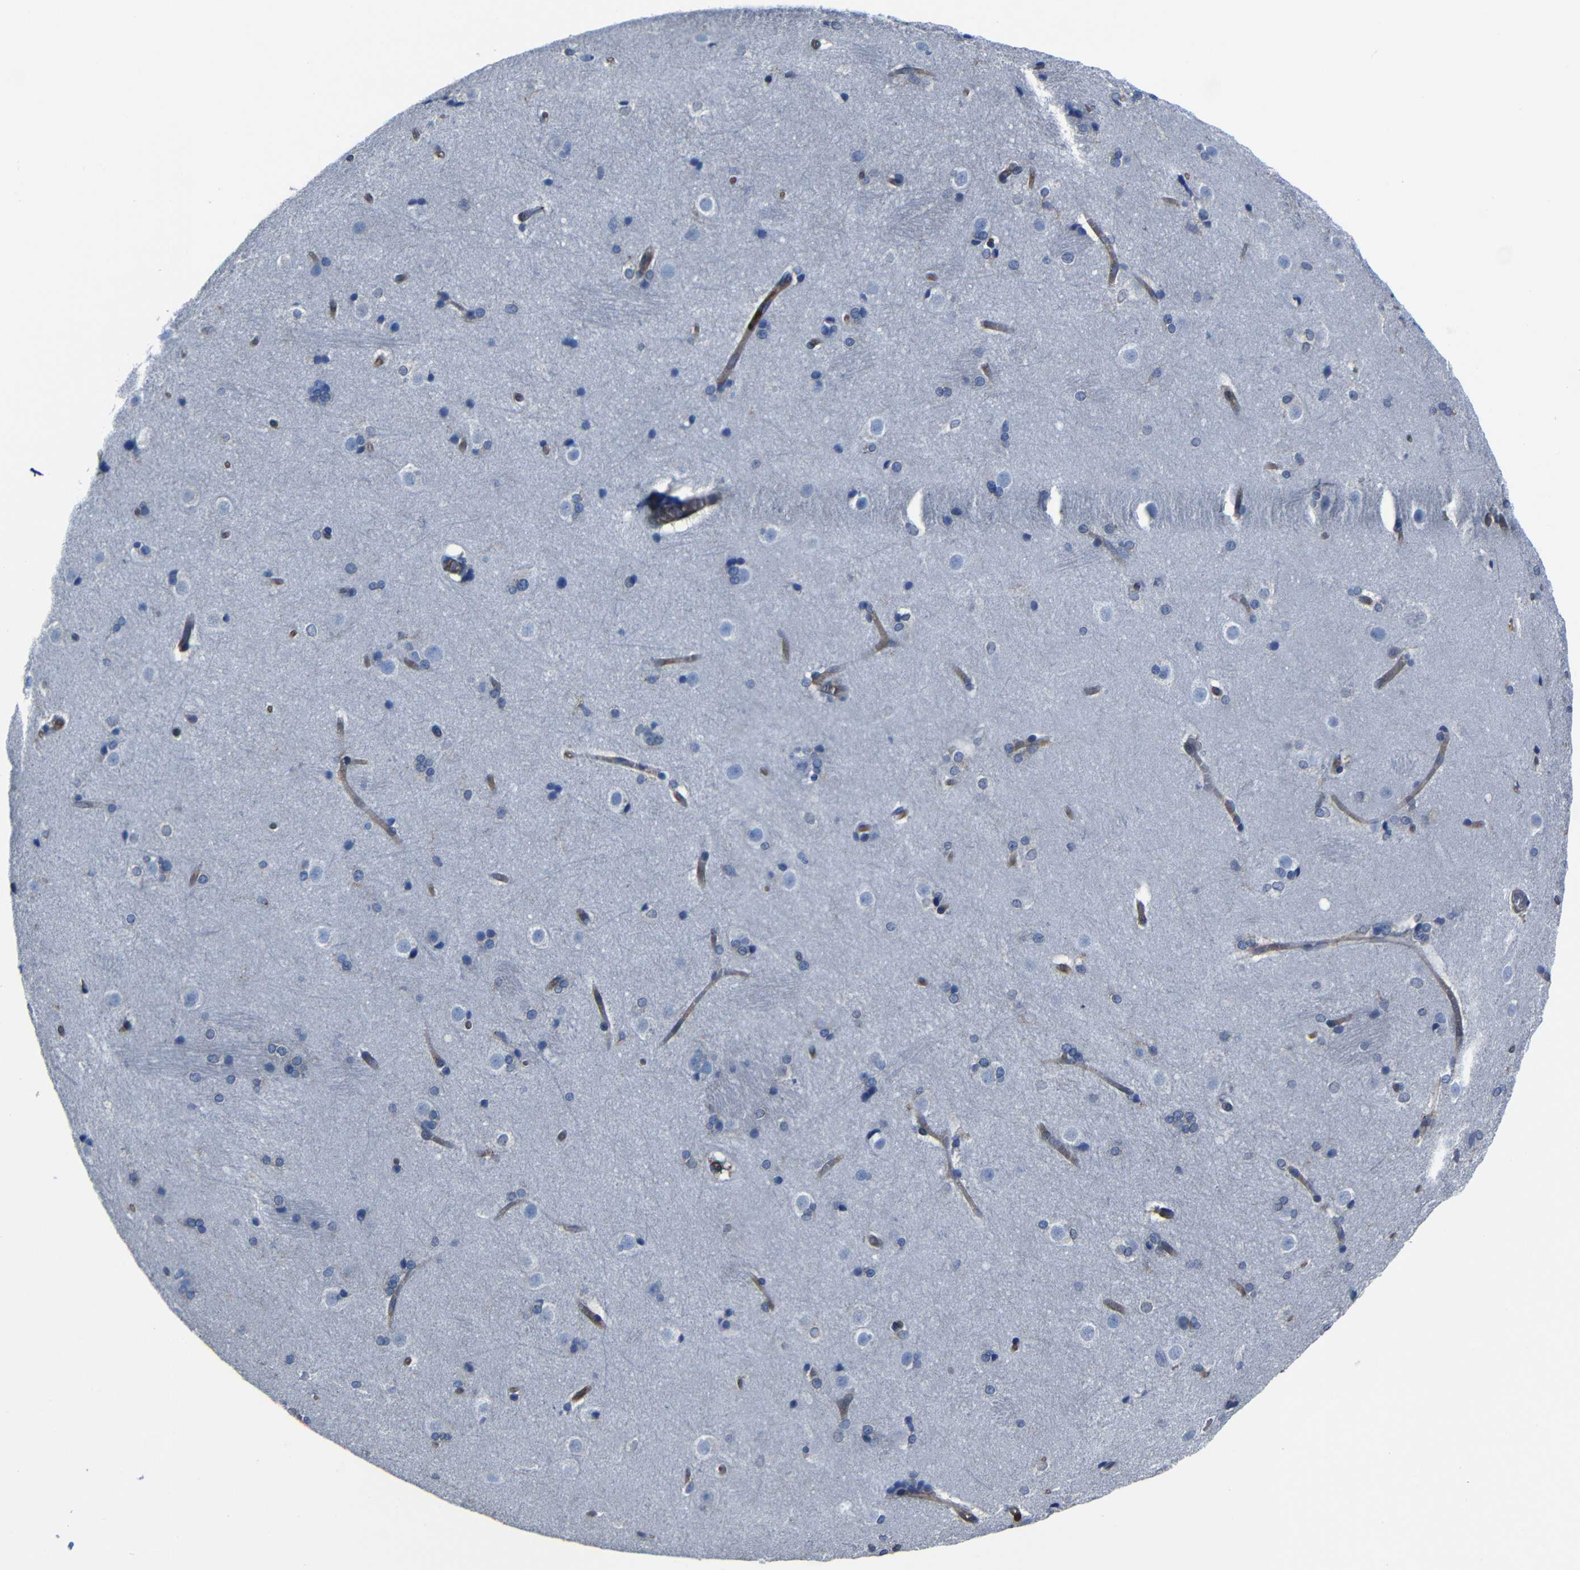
{"staining": {"intensity": "negative", "quantity": "none", "location": "none"}, "tissue": "caudate", "cell_type": "Glial cells", "image_type": "normal", "snomed": [{"axis": "morphology", "description": "Normal tissue, NOS"}, {"axis": "topography", "description": "Lateral ventricle wall"}], "caption": "This image is of normal caudate stained with immunohistochemistry (IHC) to label a protein in brown with the nuclei are counter-stained blue. There is no positivity in glial cells.", "gene": "ARHGEF1", "patient": {"sex": "female", "age": 19}}